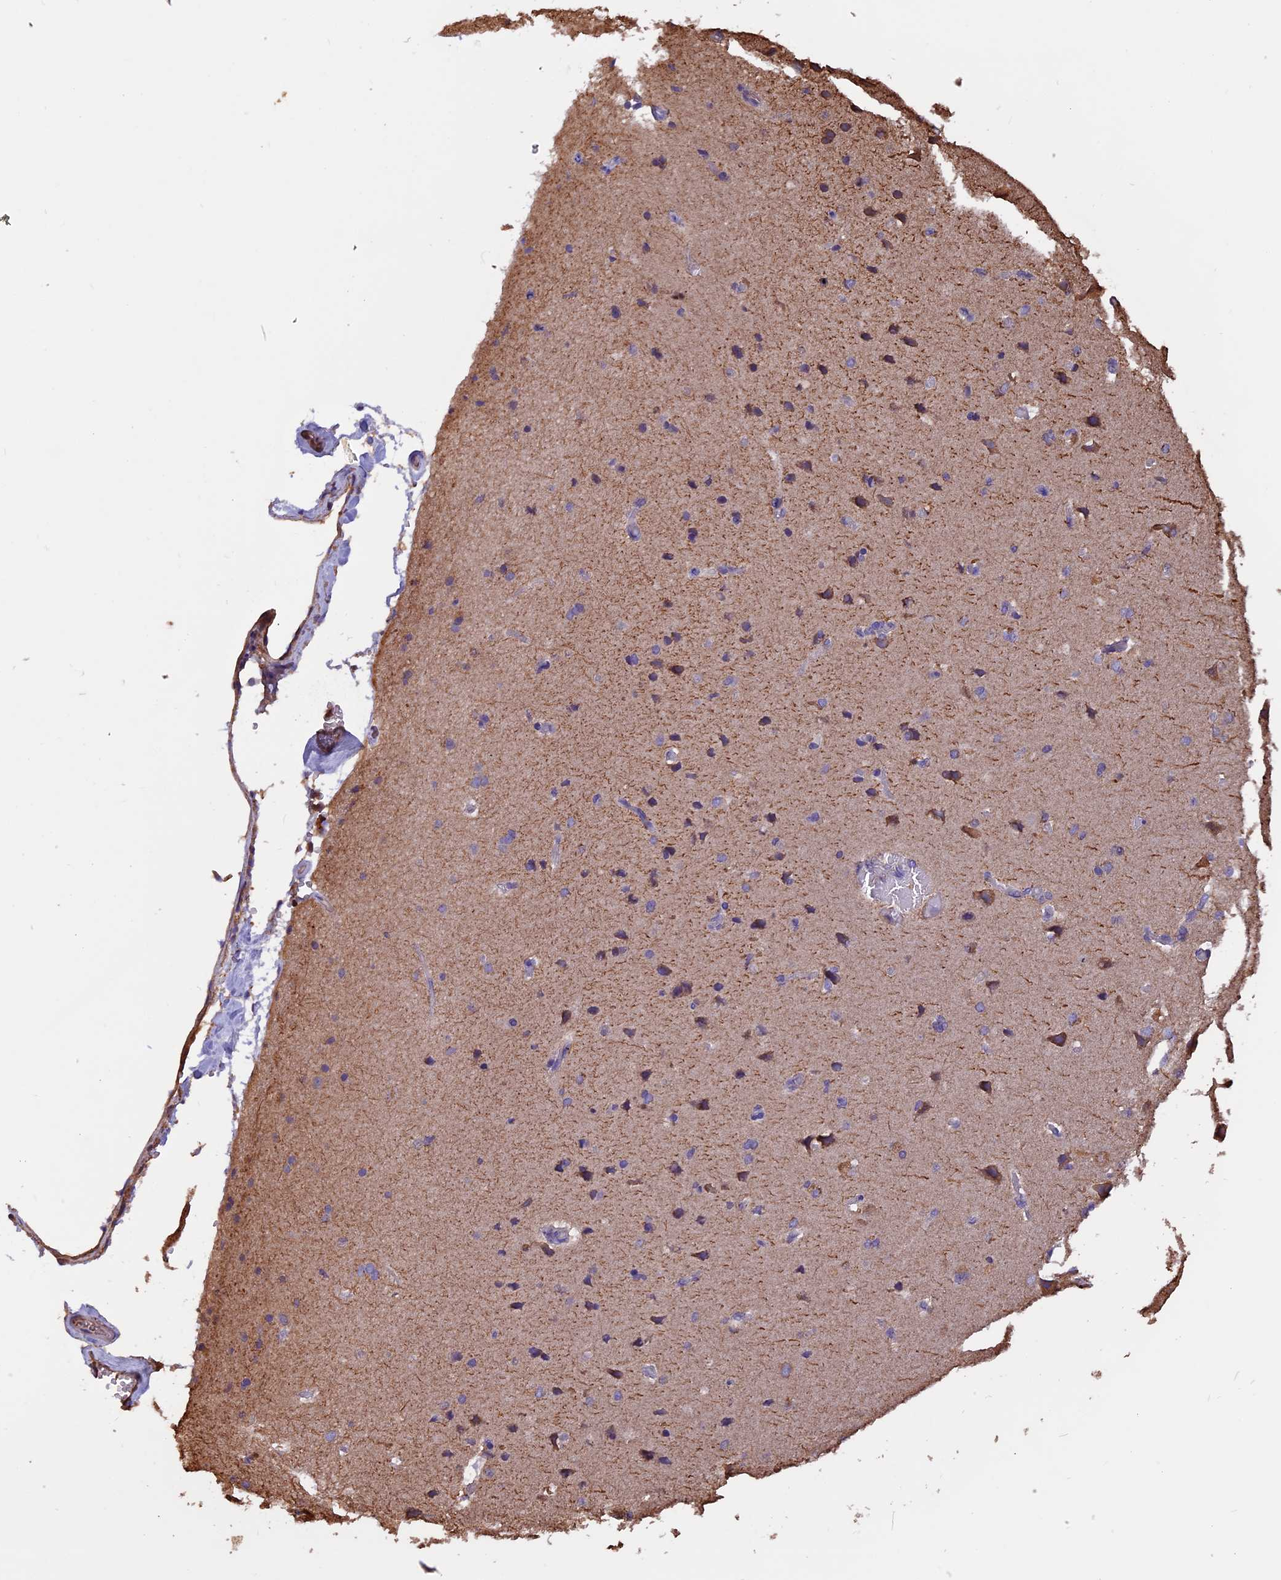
{"staining": {"intensity": "moderate", "quantity": ">75%", "location": "cytoplasmic/membranous"}, "tissue": "cerebral cortex", "cell_type": "Endothelial cells", "image_type": "normal", "snomed": [{"axis": "morphology", "description": "Normal tissue, NOS"}, {"axis": "topography", "description": "Cerebral cortex"}], "caption": "A brown stain labels moderate cytoplasmic/membranous expression of a protein in endothelial cells of unremarkable cerebral cortex. The protein of interest is stained brown, and the nuclei are stained in blue (DAB IHC with brightfield microscopy, high magnification).", "gene": "CHMP2A", "patient": {"sex": "male", "age": 62}}